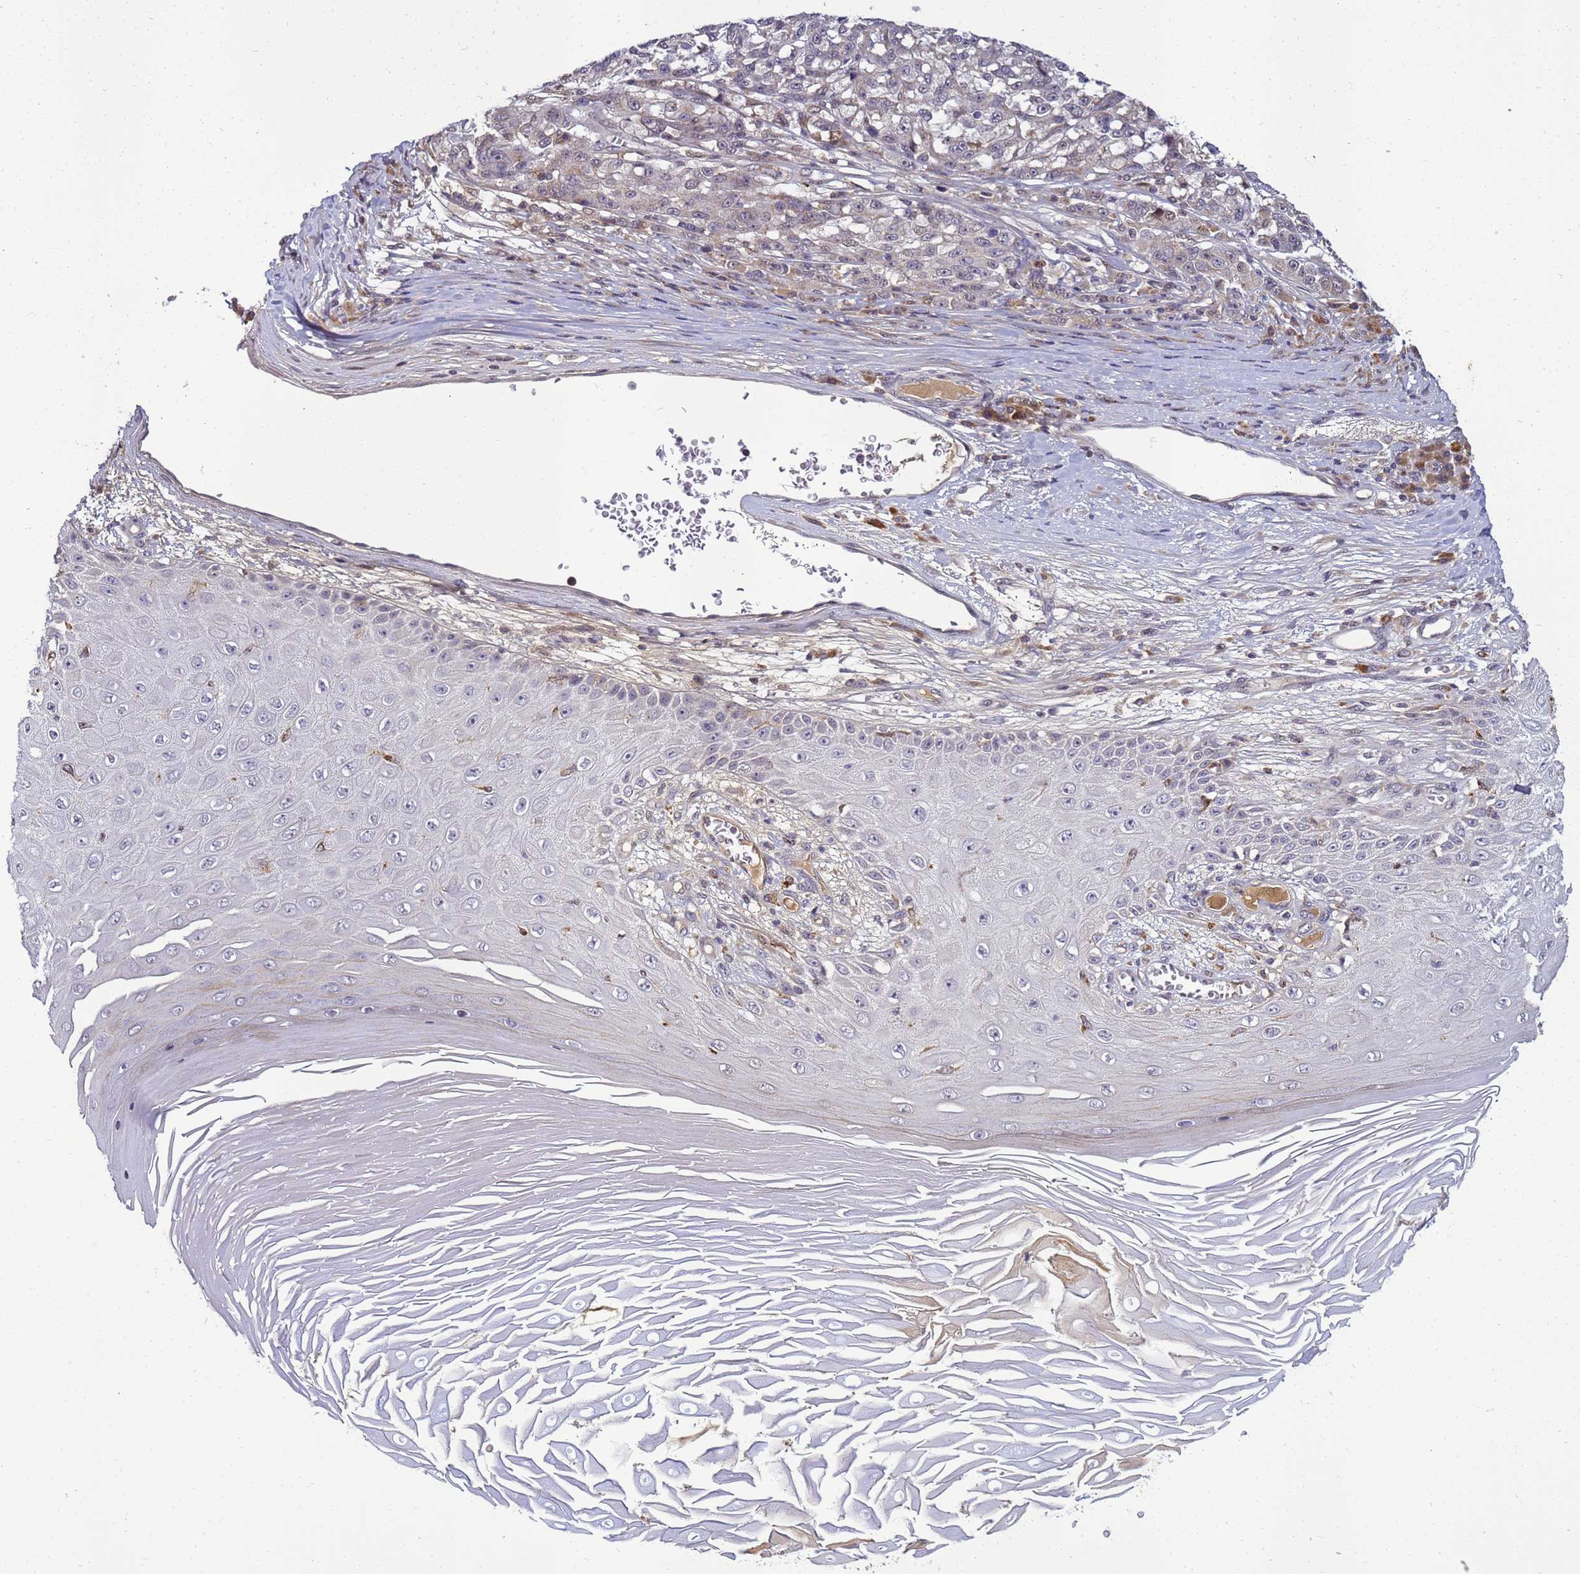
{"staining": {"intensity": "negative", "quantity": "none", "location": "none"}, "tissue": "melanoma", "cell_type": "Tumor cells", "image_type": "cancer", "snomed": [{"axis": "morphology", "description": "Malignant melanoma, NOS"}, {"axis": "topography", "description": "Skin"}], "caption": "DAB immunohistochemical staining of malignant melanoma reveals no significant positivity in tumor cells. (DAB IHC, high magnification).", "gene": "TMEM74B", "patient": {"sex": "male", "age": 53}}